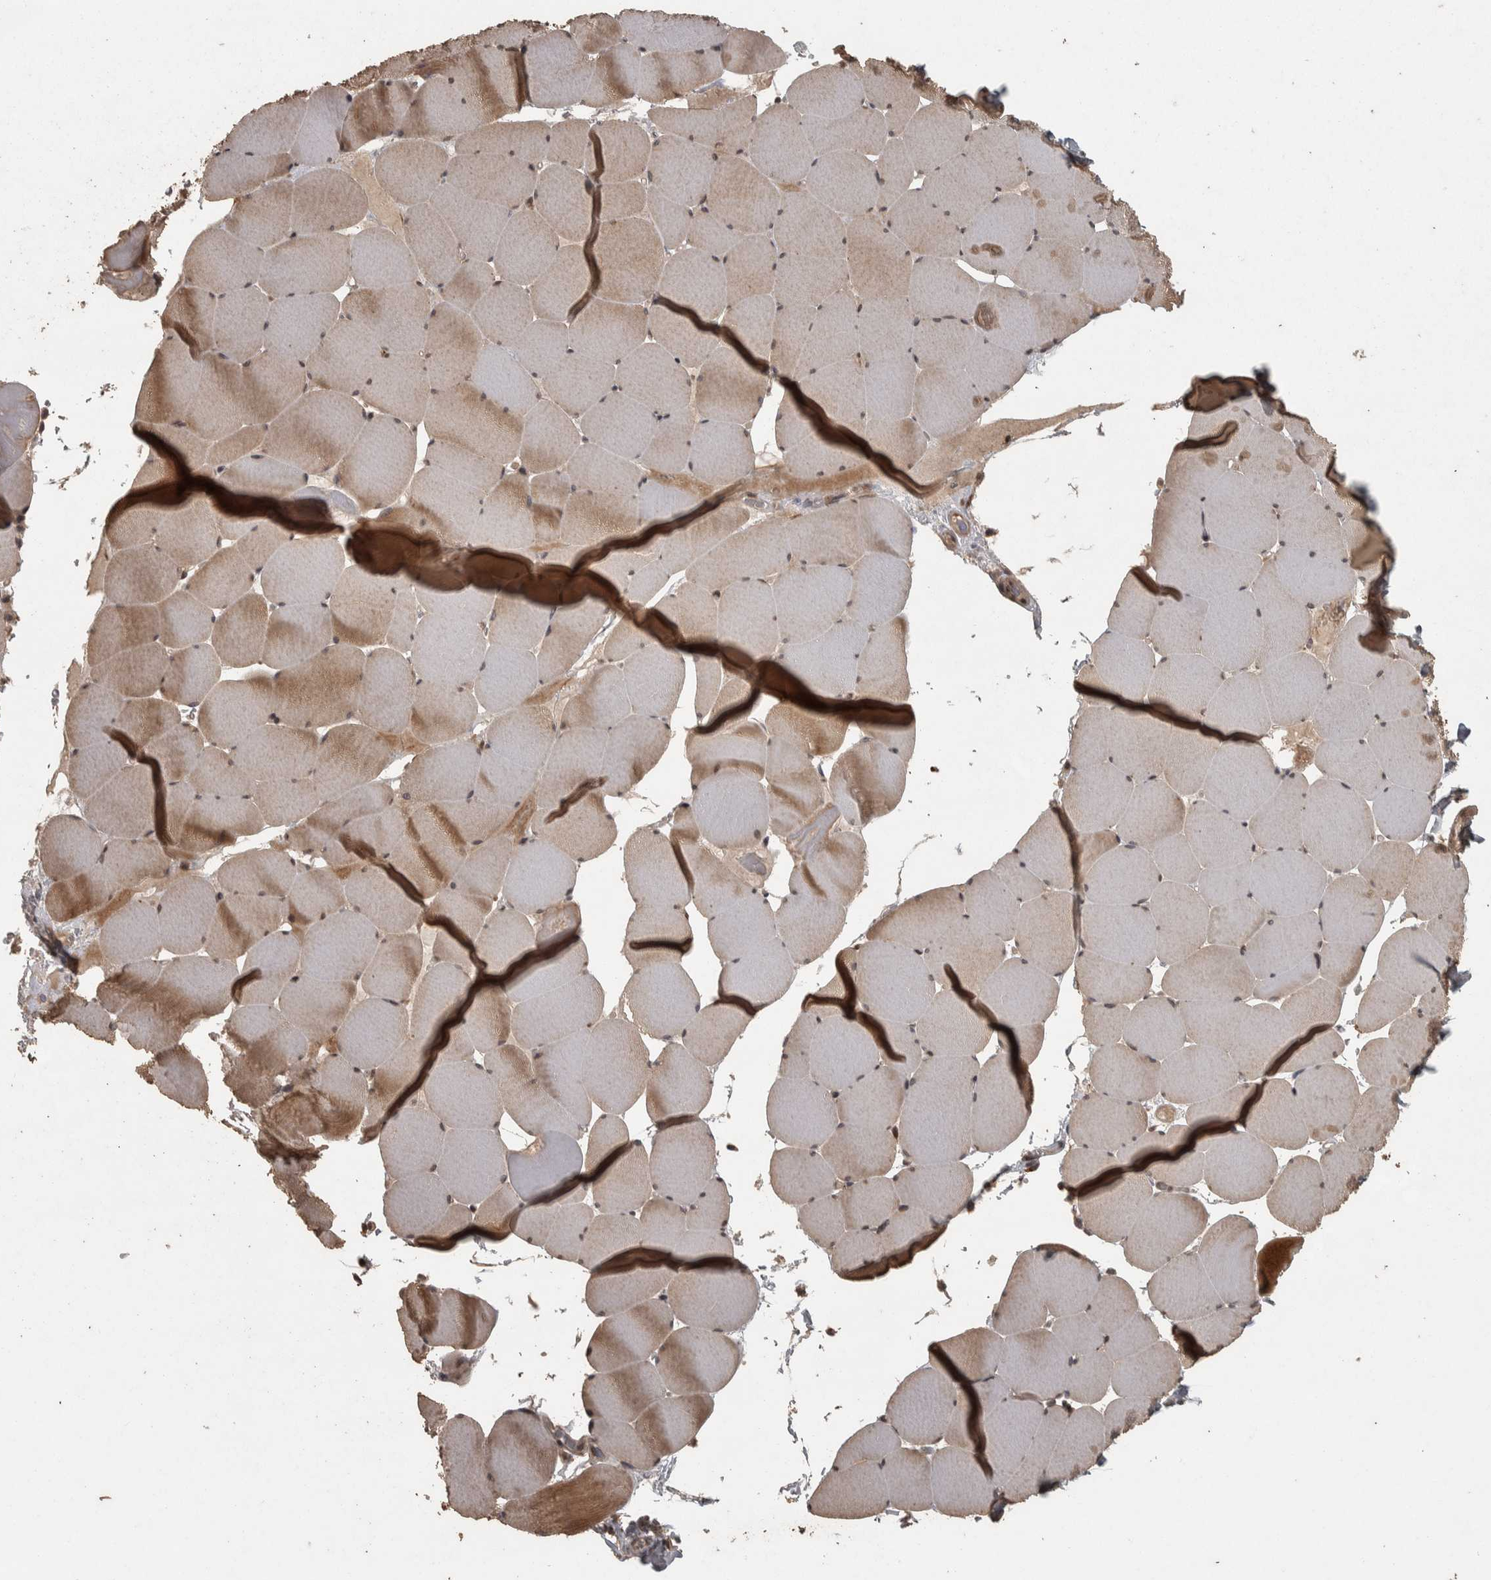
{"staining": {"intensity": "moderate", "quantity": "25%-75%", "location": "cytoplasmic/membranous"}, "tissue": "skeletal muscle", "cell_type": "Myocytes", "image_type": "normal", "snomed": [{"axis": "morphology", "description": "Normal tissue, NOS"}, {"axis": "topography", "description": "Skeletal muscle"}], "caption": "Immunohistochemistry histopathology image of normal human skeletal muscle stained for a protein (brown), which demonstrates medium levels of moderate cytoplasmic/membranous positivity in about 25%-75% of myocytes.", "gene": "ACO1", "patient": {"sex": "male", "age": 62}}